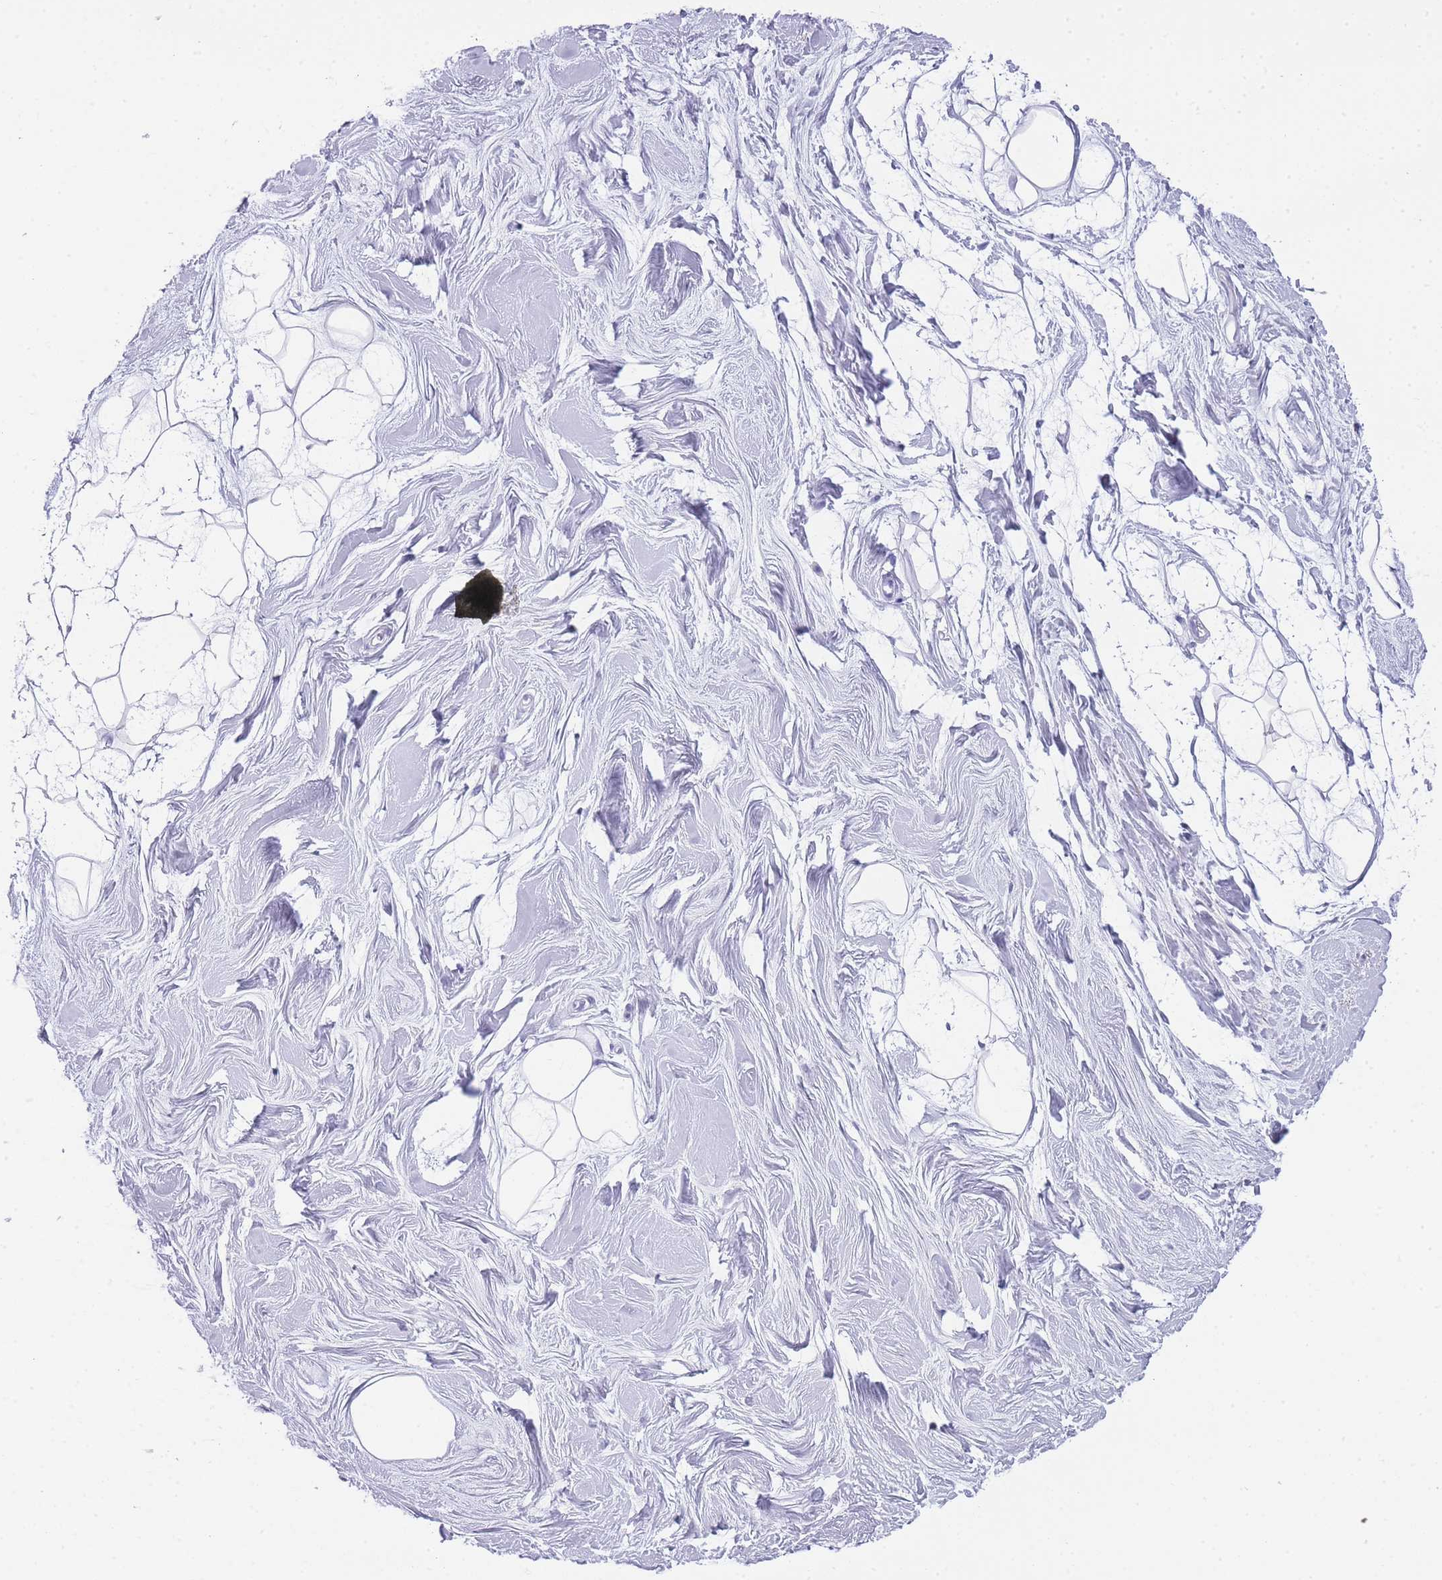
{"staining": {"intensity": "negative", "quantity": "none", "location": "none"}, "tissue": "breast", "cell_type": "Adipocytes", "image_type": "normal", "snomed": [{"axis": "morphology", "description": "Normal tissue, NOS"}, {"axis": "topography", "description": "Breast"}], "caption": "IHC micrograph of benign breast: human breast stained with DAB demonstrates no significant protein positivity in adipocytes.", "gene": "INS", "patient": {"sex": "female", "age": 26}}